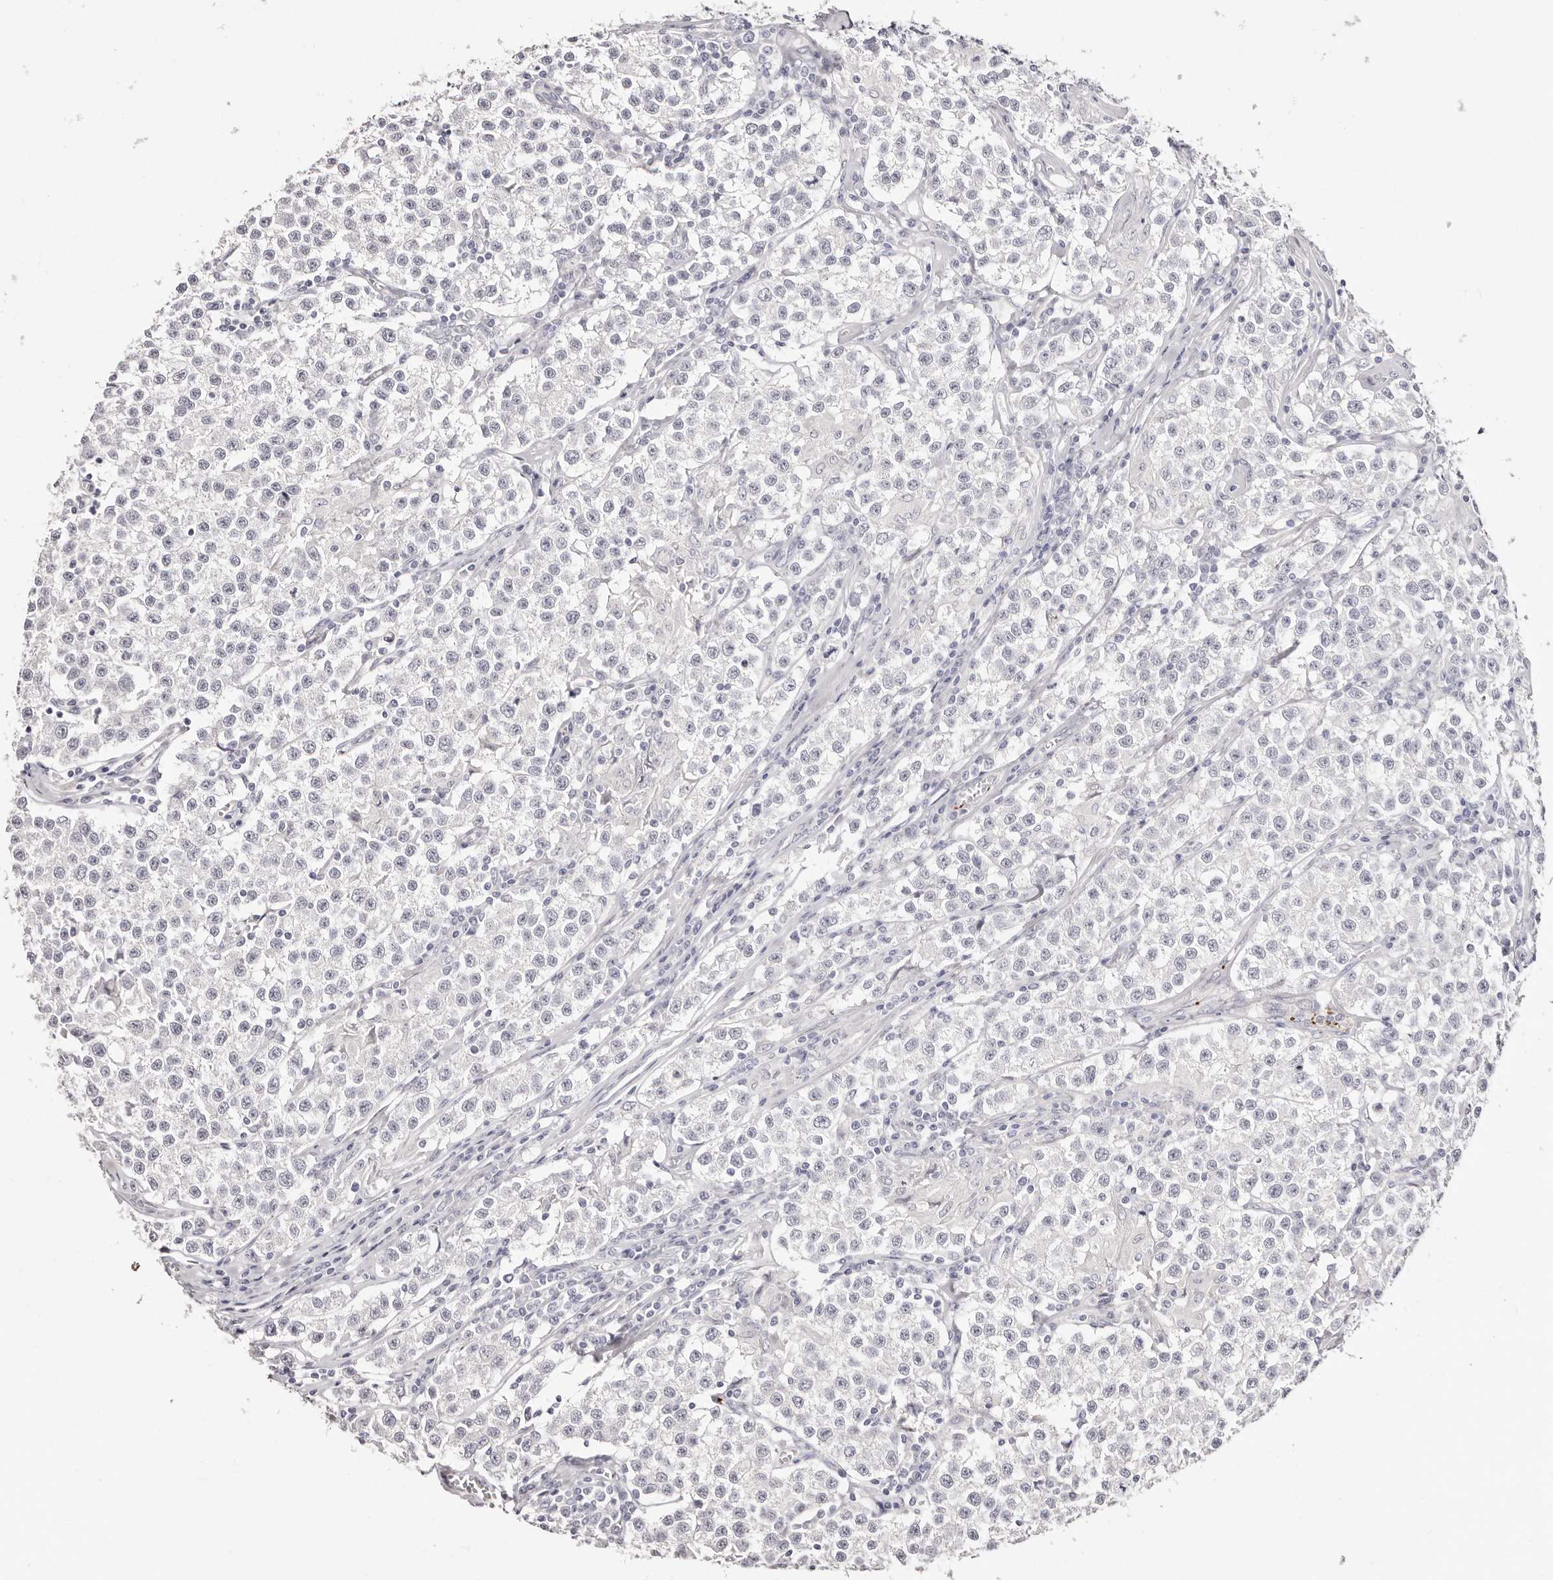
{"staining": {"intensity": "negative", "quantity": "none", "location": "none"}, "tissue": "testis cancer", "cell_type": "Tumor cells", "image_type": "cancer", "snomed": [{"axis": "morphology", "description": "Seminoma, NOS"}, {"axis": "morphology", "description": "Carcinoma, Embryonal, NOS"}, {"axis": "topography", "description": "Testis"}], "caption": "Testis cancer was stained to show a protein in brown. There is no significant positivity in tumor cells.", "gene": "PF4", "patient": {"sex": "male", "age": 43}}